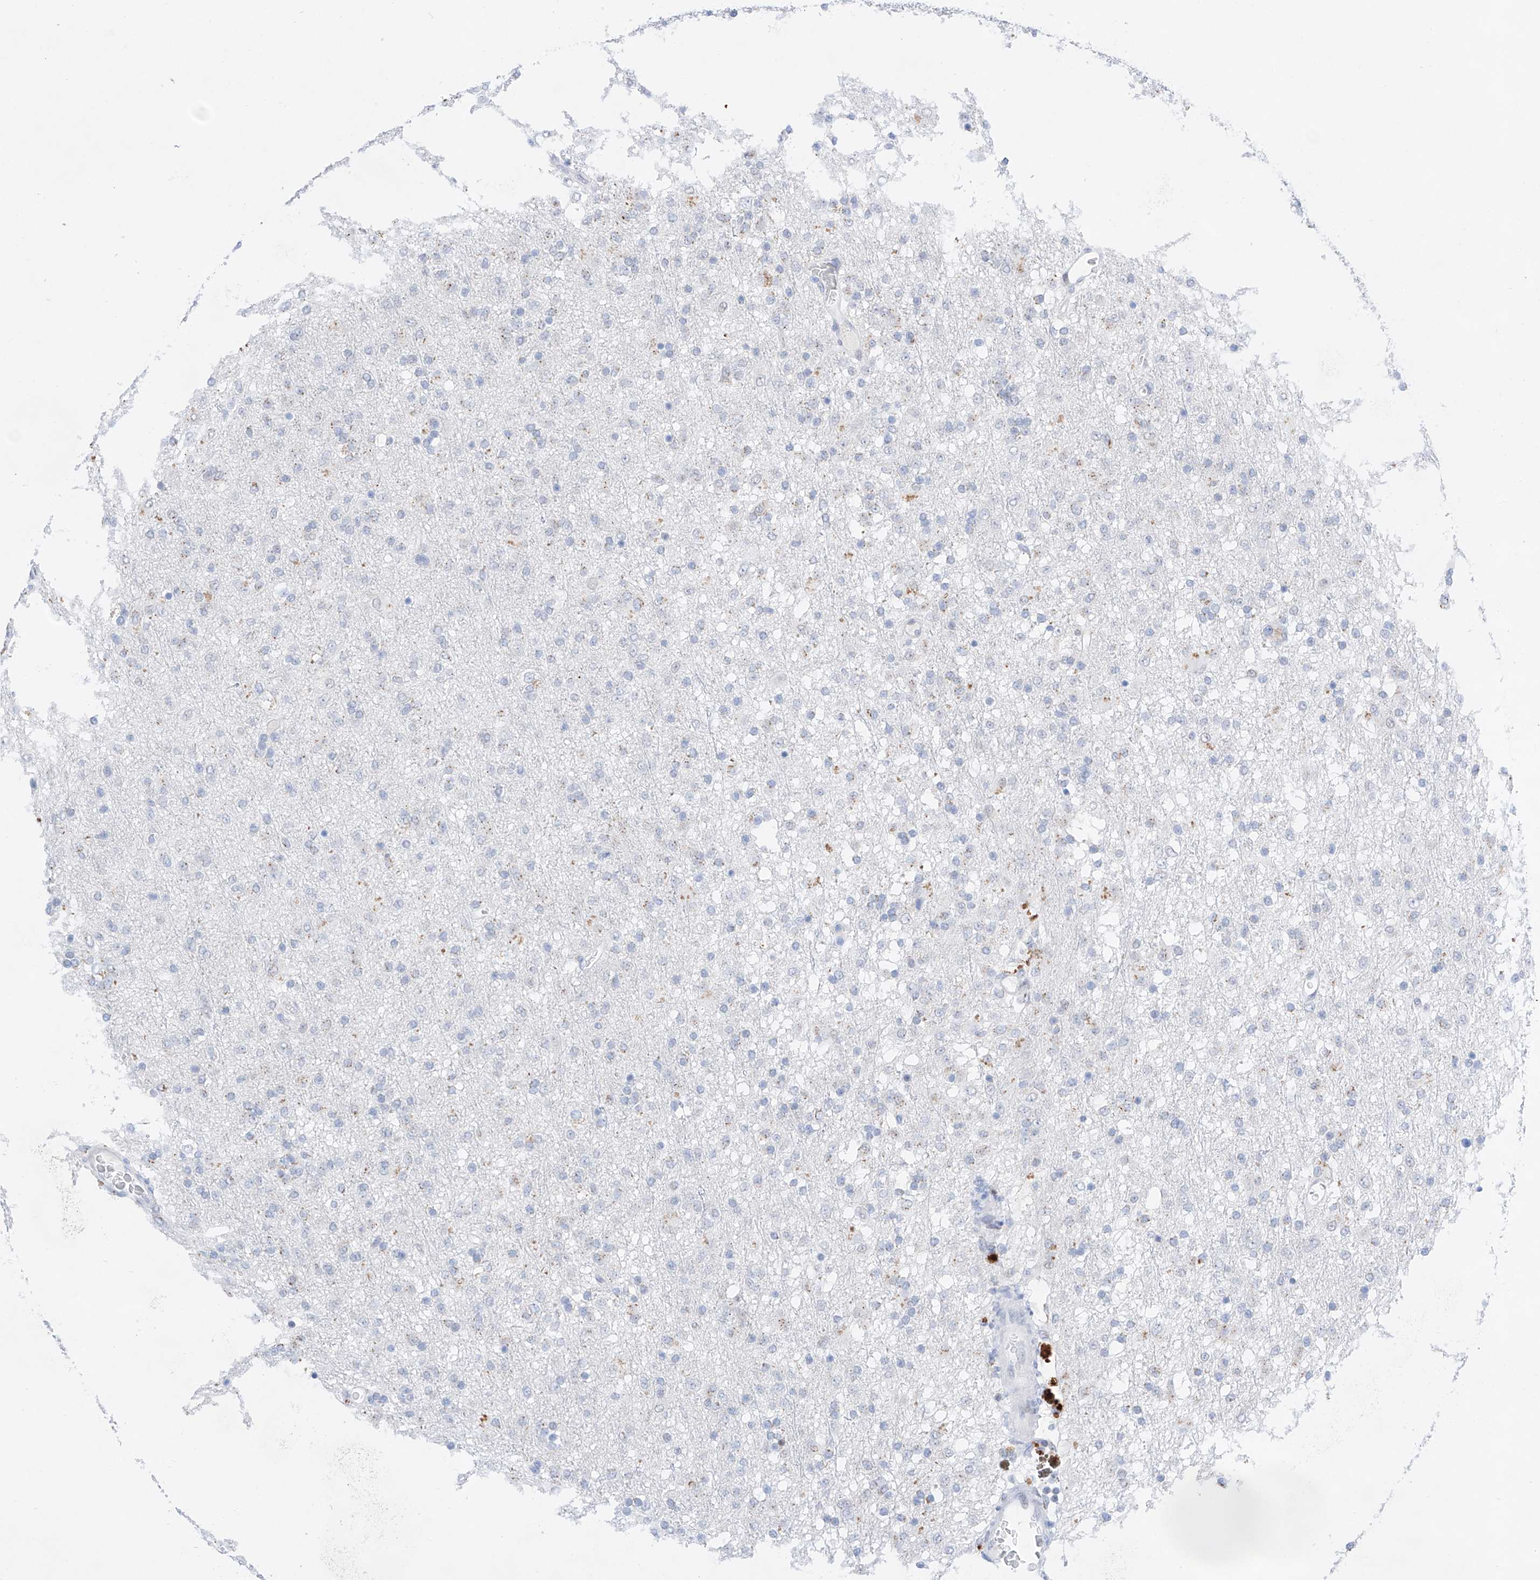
{"staining": {"intensity": "negative", "quantity": "none", "location": "none"}, "tissue": "glioma", "cell_type": "Tumor cells", "image_type": "cancer", "snomed": [{"axis": "morphology", "description": "Glioma, malignant, Low grade"}, {"axis": "topography", "description": "Brain"}], "caption": "This is an immunohistochemistry (IHC) photomicrograph of malignant glioma (low-grade). There is no positivity in tumor cells.", "gene": "NT5C3B", "patient": {"sex": "male", "age": 65}}